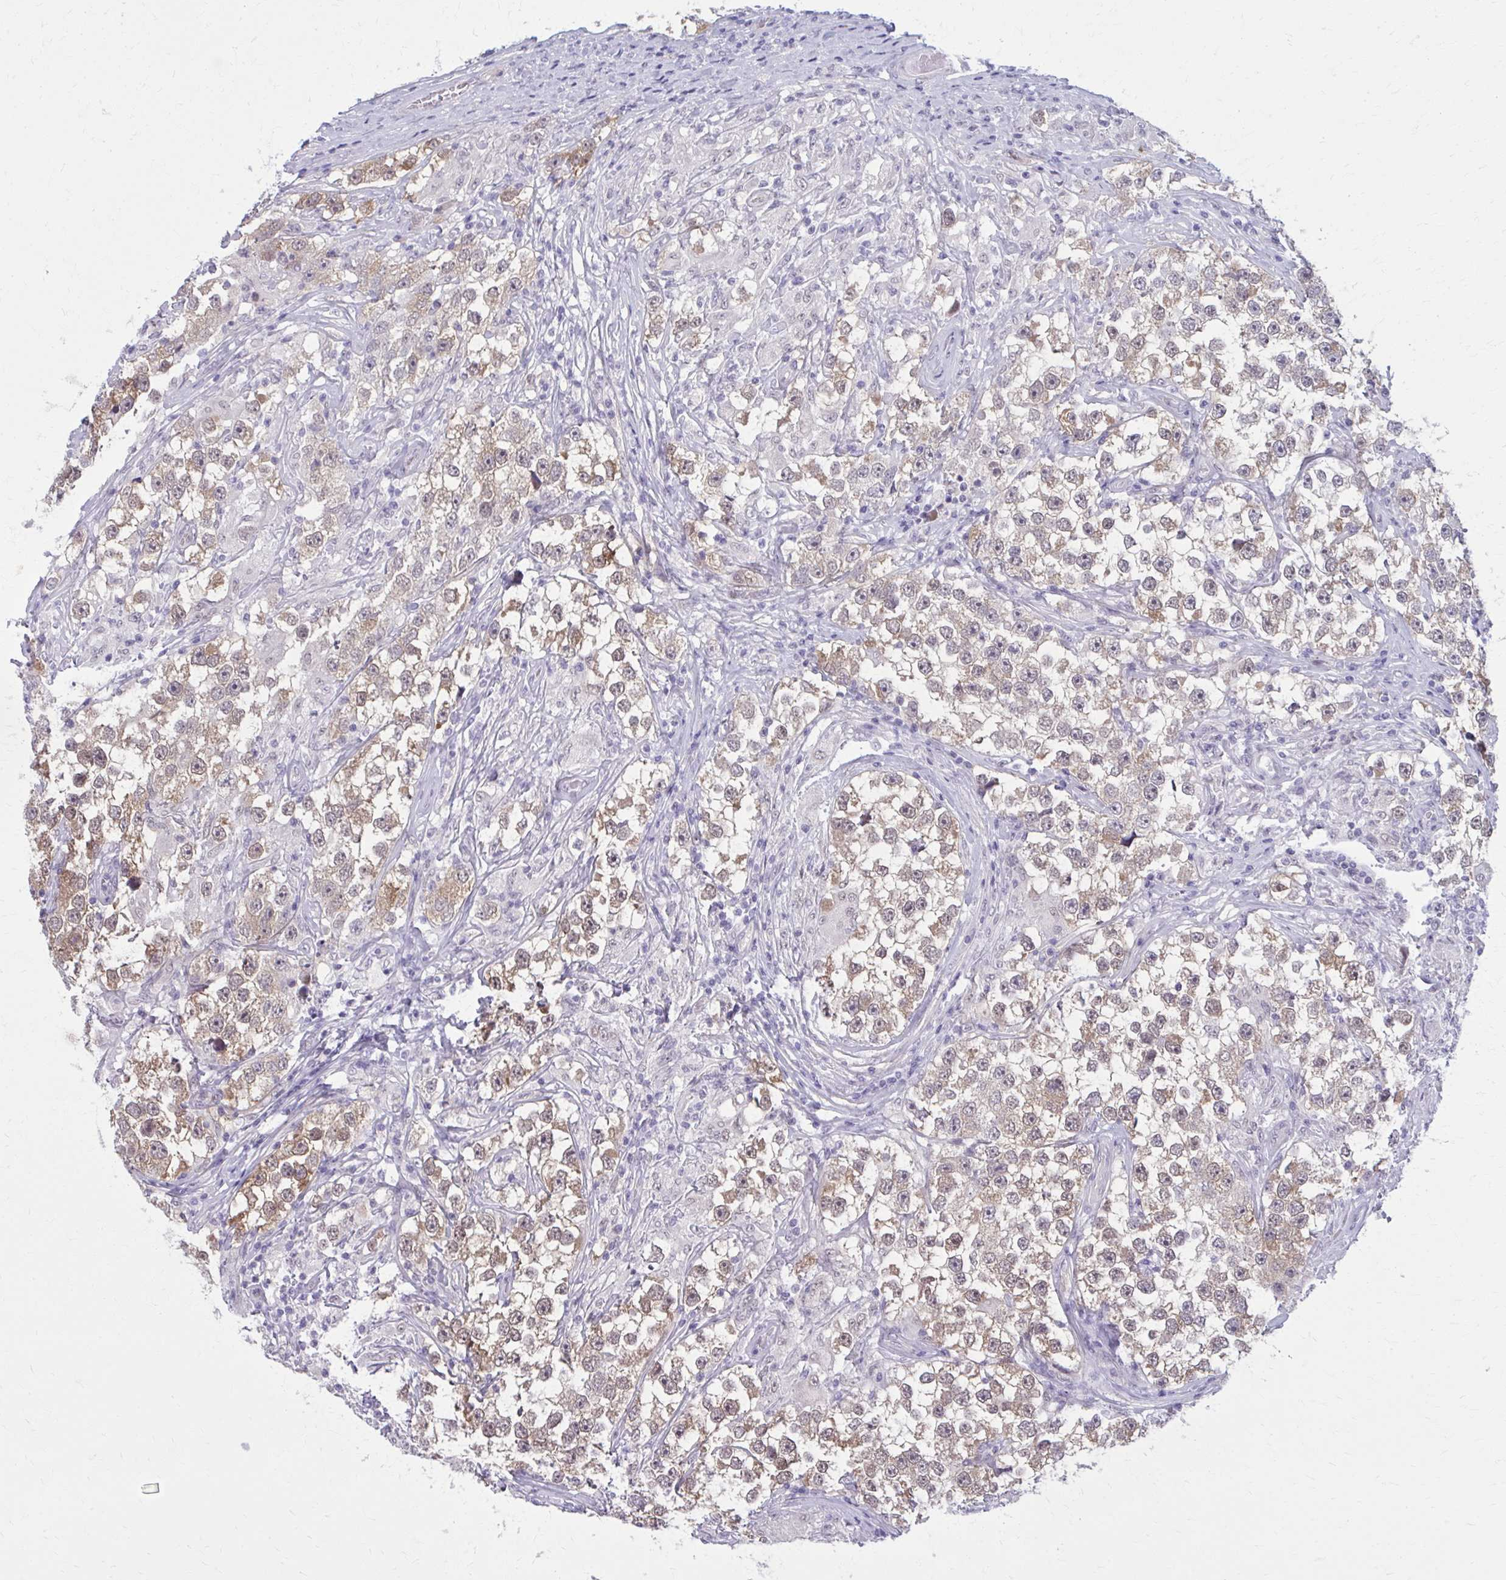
{"staining": {"intensity": "moderate", "quantity": ">75%", "location": "cytoplasmic/membranous"}, "tissue": "testis cancer", "cell_type": "Tumor cells", "image_type": "cancer", "snomed": [{"axis": "morphology", "description": "Seminoma, NOS"}, {"axis": "topography", "description": "Testis"}], "caption": "DAB (3,3'-diaminobenzidine) immunohistochemical staining of human testis cancer shows moderate cytoplasmic/membranous protein expression in about >75% of tumor cells.", "gene": "NUMBL", "patient": {"sex": "male", "age": 46}}